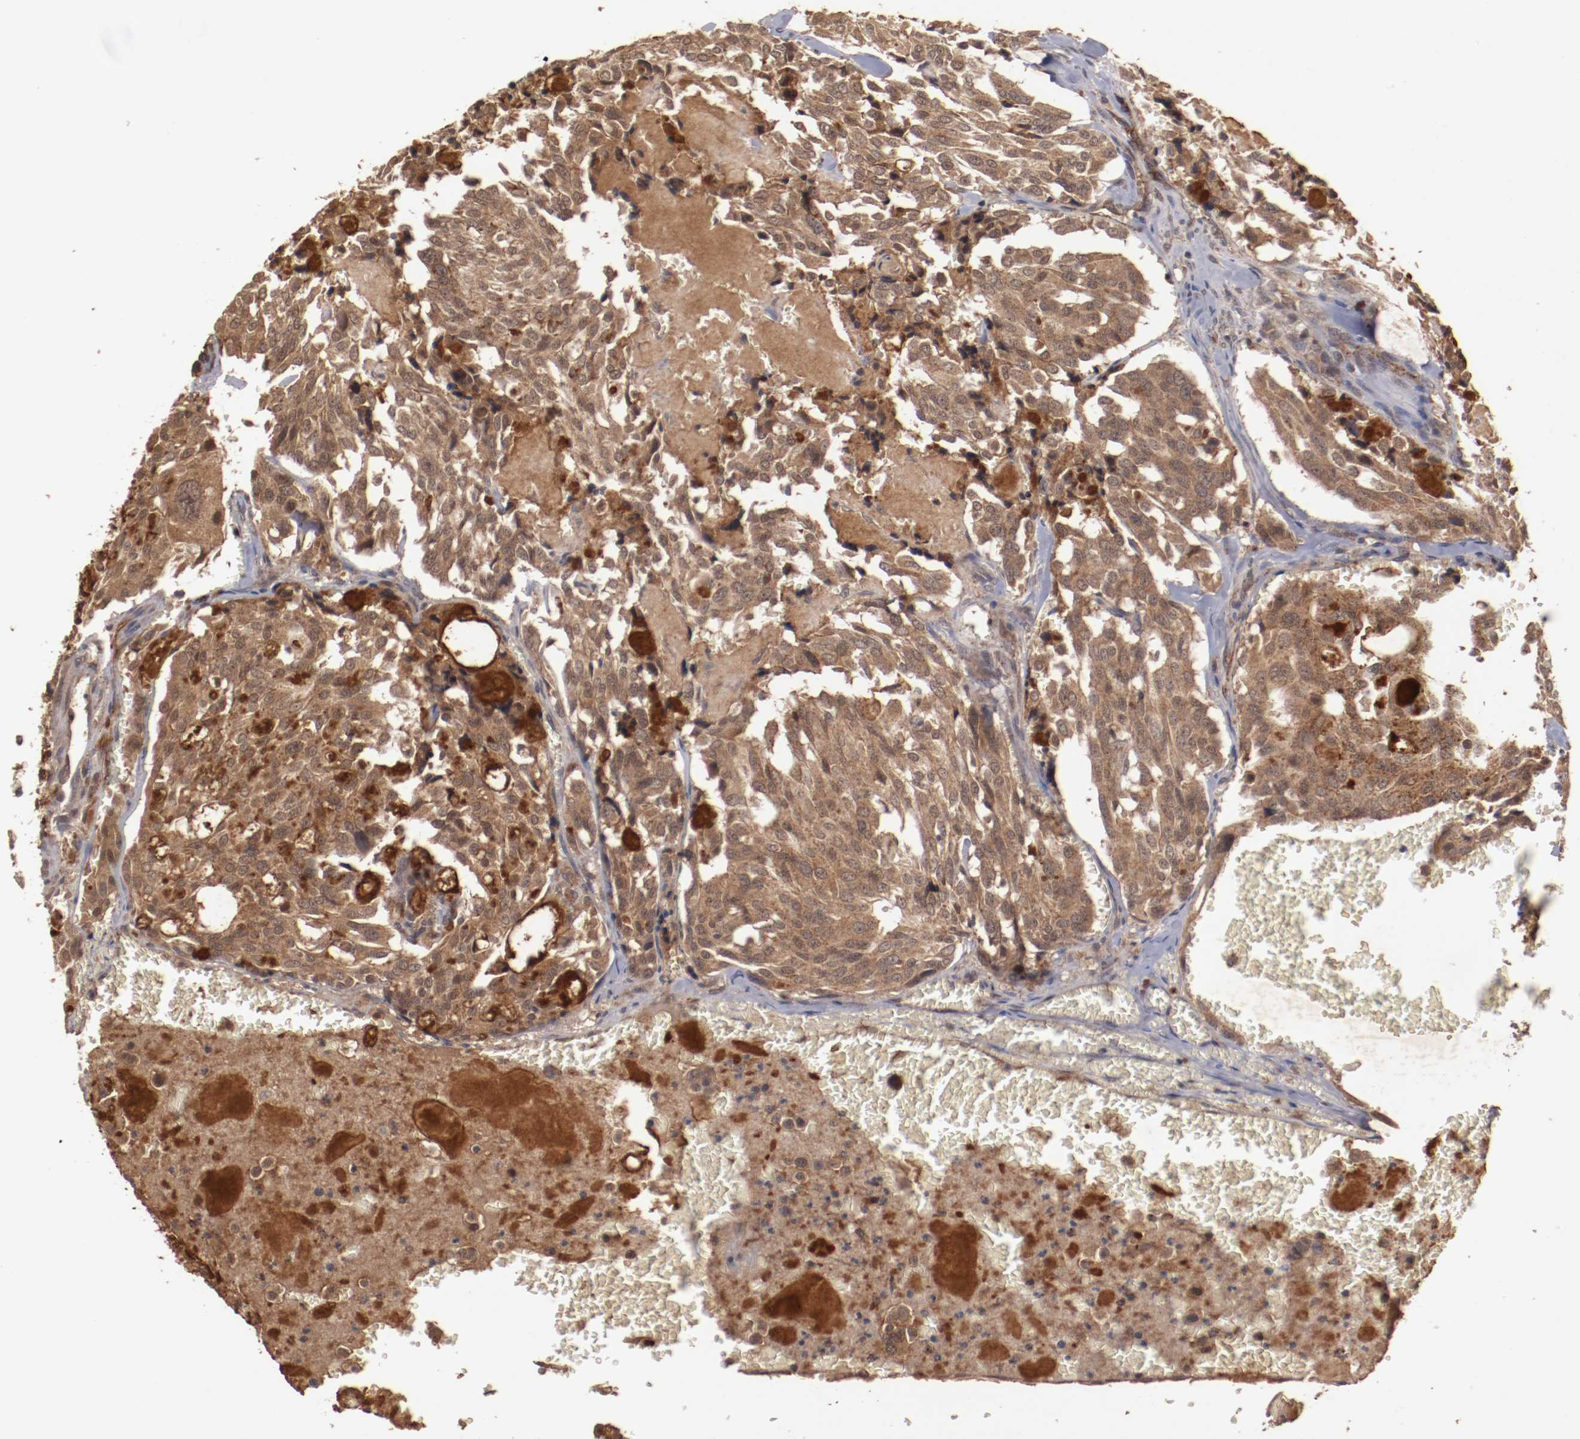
{"staining": {"intensity": "strong", "quantity": ">75%", "location": "cytoplasmic/membranous"}, "tissue": "thyroid cancer", "cell_type": "Tumor cells", "image_type": "cancer", "snomed": [{"axis": "morphology", "description": "Carcinoma, NOS"}, {"axis": "morphology", "description": "Carcinoid, malignant, NOS"}, {"axis": "topography", "description": "Thyroid gland"}], "caption": "A photomicrograph of human carcinoma (thyroid) stained for a protein reveals strong cytoplasmic/membranous brown staining in tumor cells.", "gene": "TENM1", "patient": {"sex": "male", "age": 33}}